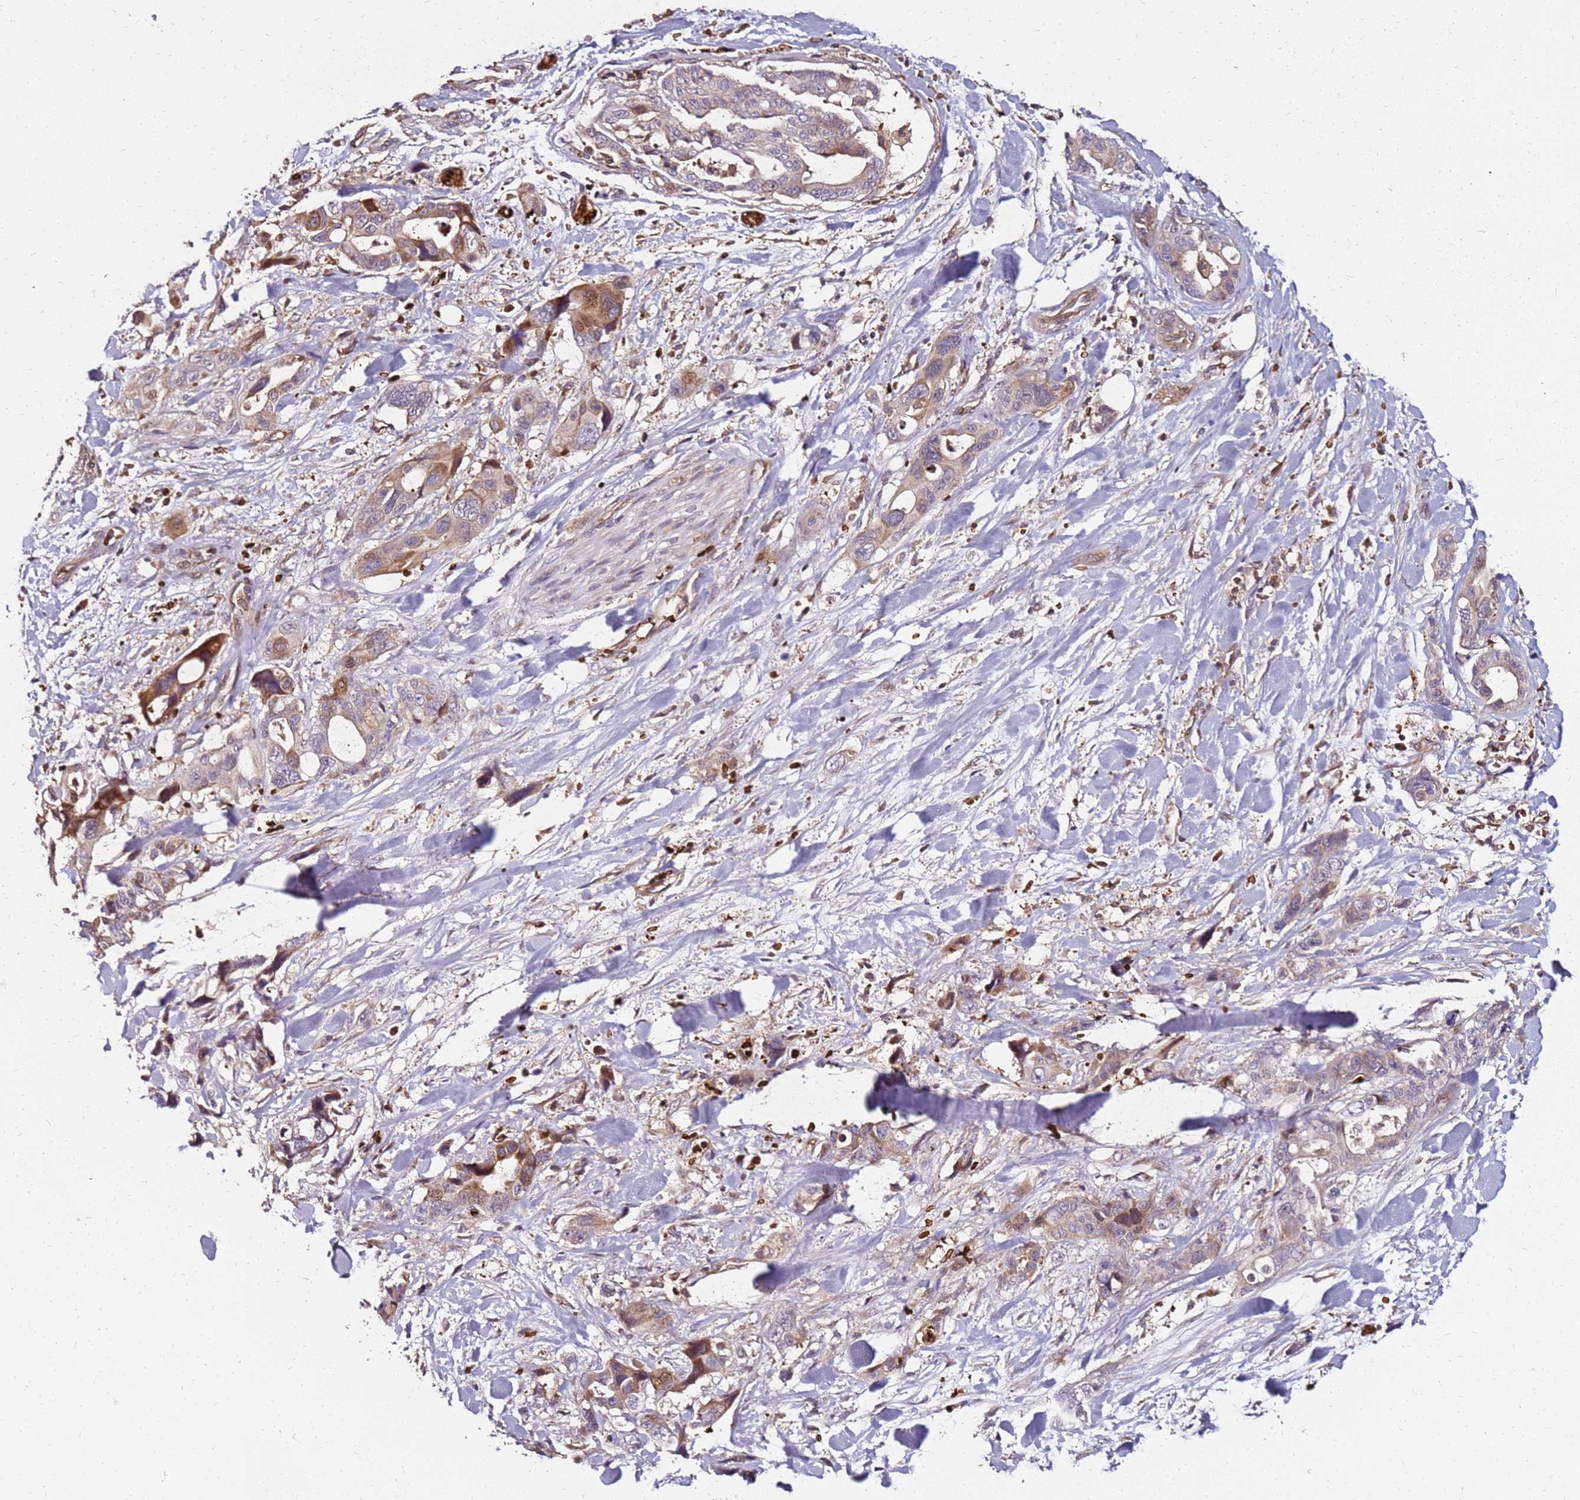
{"staining": {"intensity": "weak", "quantity": ">75%", "location": "cytoplasmic/membranous"}, "tissue": "pancreatic cancer", "cell_type": "Tumor cells", "image_type": "cancer", "snomed": [{"axis": "morphology", "description": "Adenocarcinoma, NOS"}, {"axis": "topography", "description": "Pancreas"}], "caption": "Immunohistochemistry (IHC) histopathology image of human pancreatic cancer stained for a protein (brown), which exhibits low levels of weak cytoplasmic/membranous expression in approximately >75% of tumor cells.", "gene": "RNF11", "patient": {"sex": "male", "age": 46}}